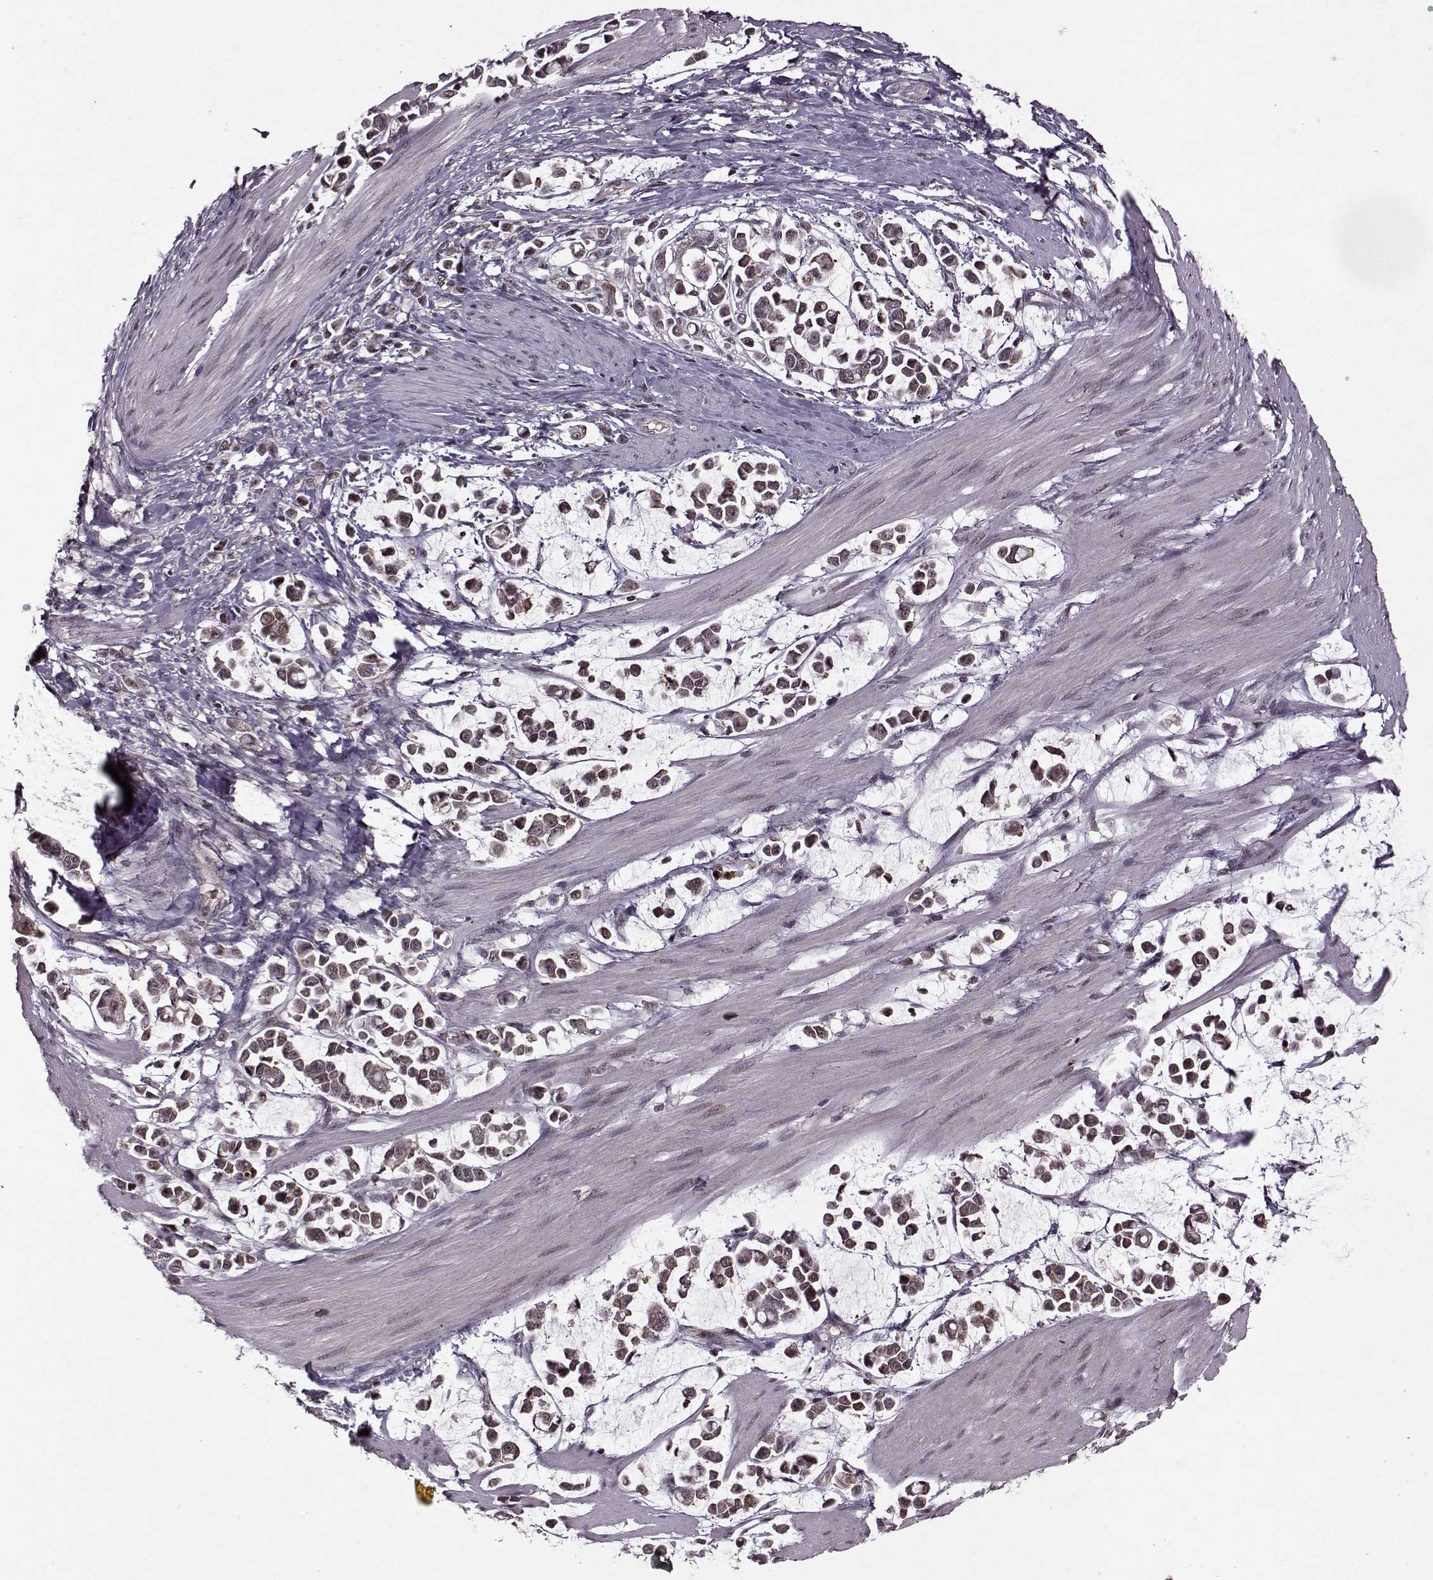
{"staining": {"intensity": "weak", "quantity": ">75%", "location": "cytoplasmic/membranous,nuclear"}, "tissue": "stomach cancer", "cell_type": "Tumor cells", "image_type": "cancer", "snomed": [{"axis": "morphology", "description": "Adenocarcinoma, NOS"}, {"axis": "topography", "description": "Stomach"}], "caption": "Immunohistochemical staining of human stomach cancer displays weak cytoplasmic/membranous and nuclear protein staining in approximately >75% of tumor cells.", "gene": "PSMA7", "patient": {"sex": "male", "age": 82}}